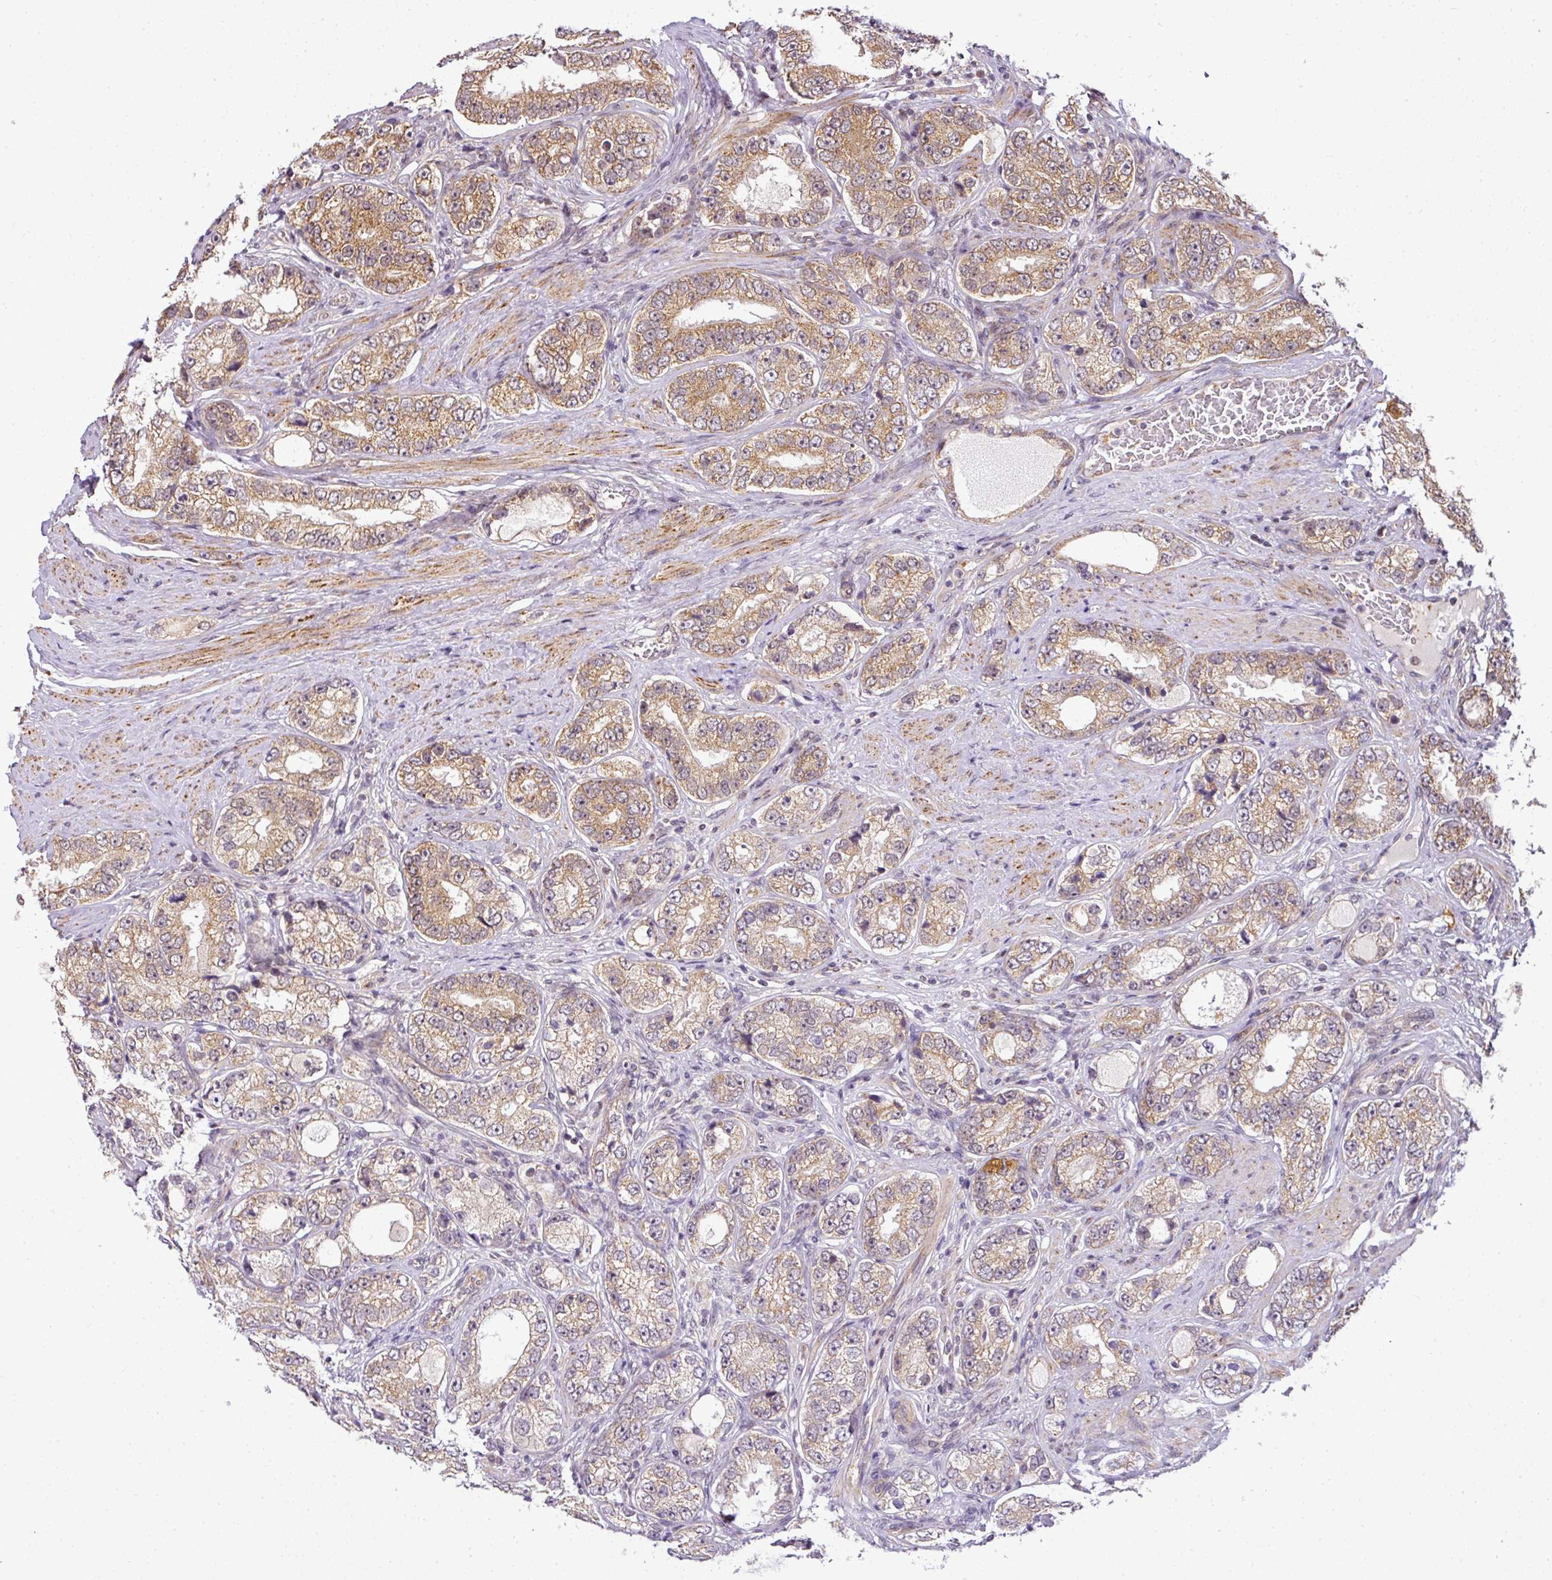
{"staining": {"intensity": "moderate", "quantity": ">75%", "location": "cytoplasmic/membranous"}, "tissue": "prostate cancer", "cell_type": "Tumor cells", "image_type": "cancer", "snomed": [{"axis": "morphology", "description": "Adenocarcinoma, High grade"}, {"axis": "topography", "description": "Prostate"}], "caption": "Tumor cells show moderate cytoplasmic/membranous expression in about >75% of cells in adenocarcinoma (high-grade) (prostate).", "gene": "C1orf226", "patient": {"sex": "male", "age": 56}}